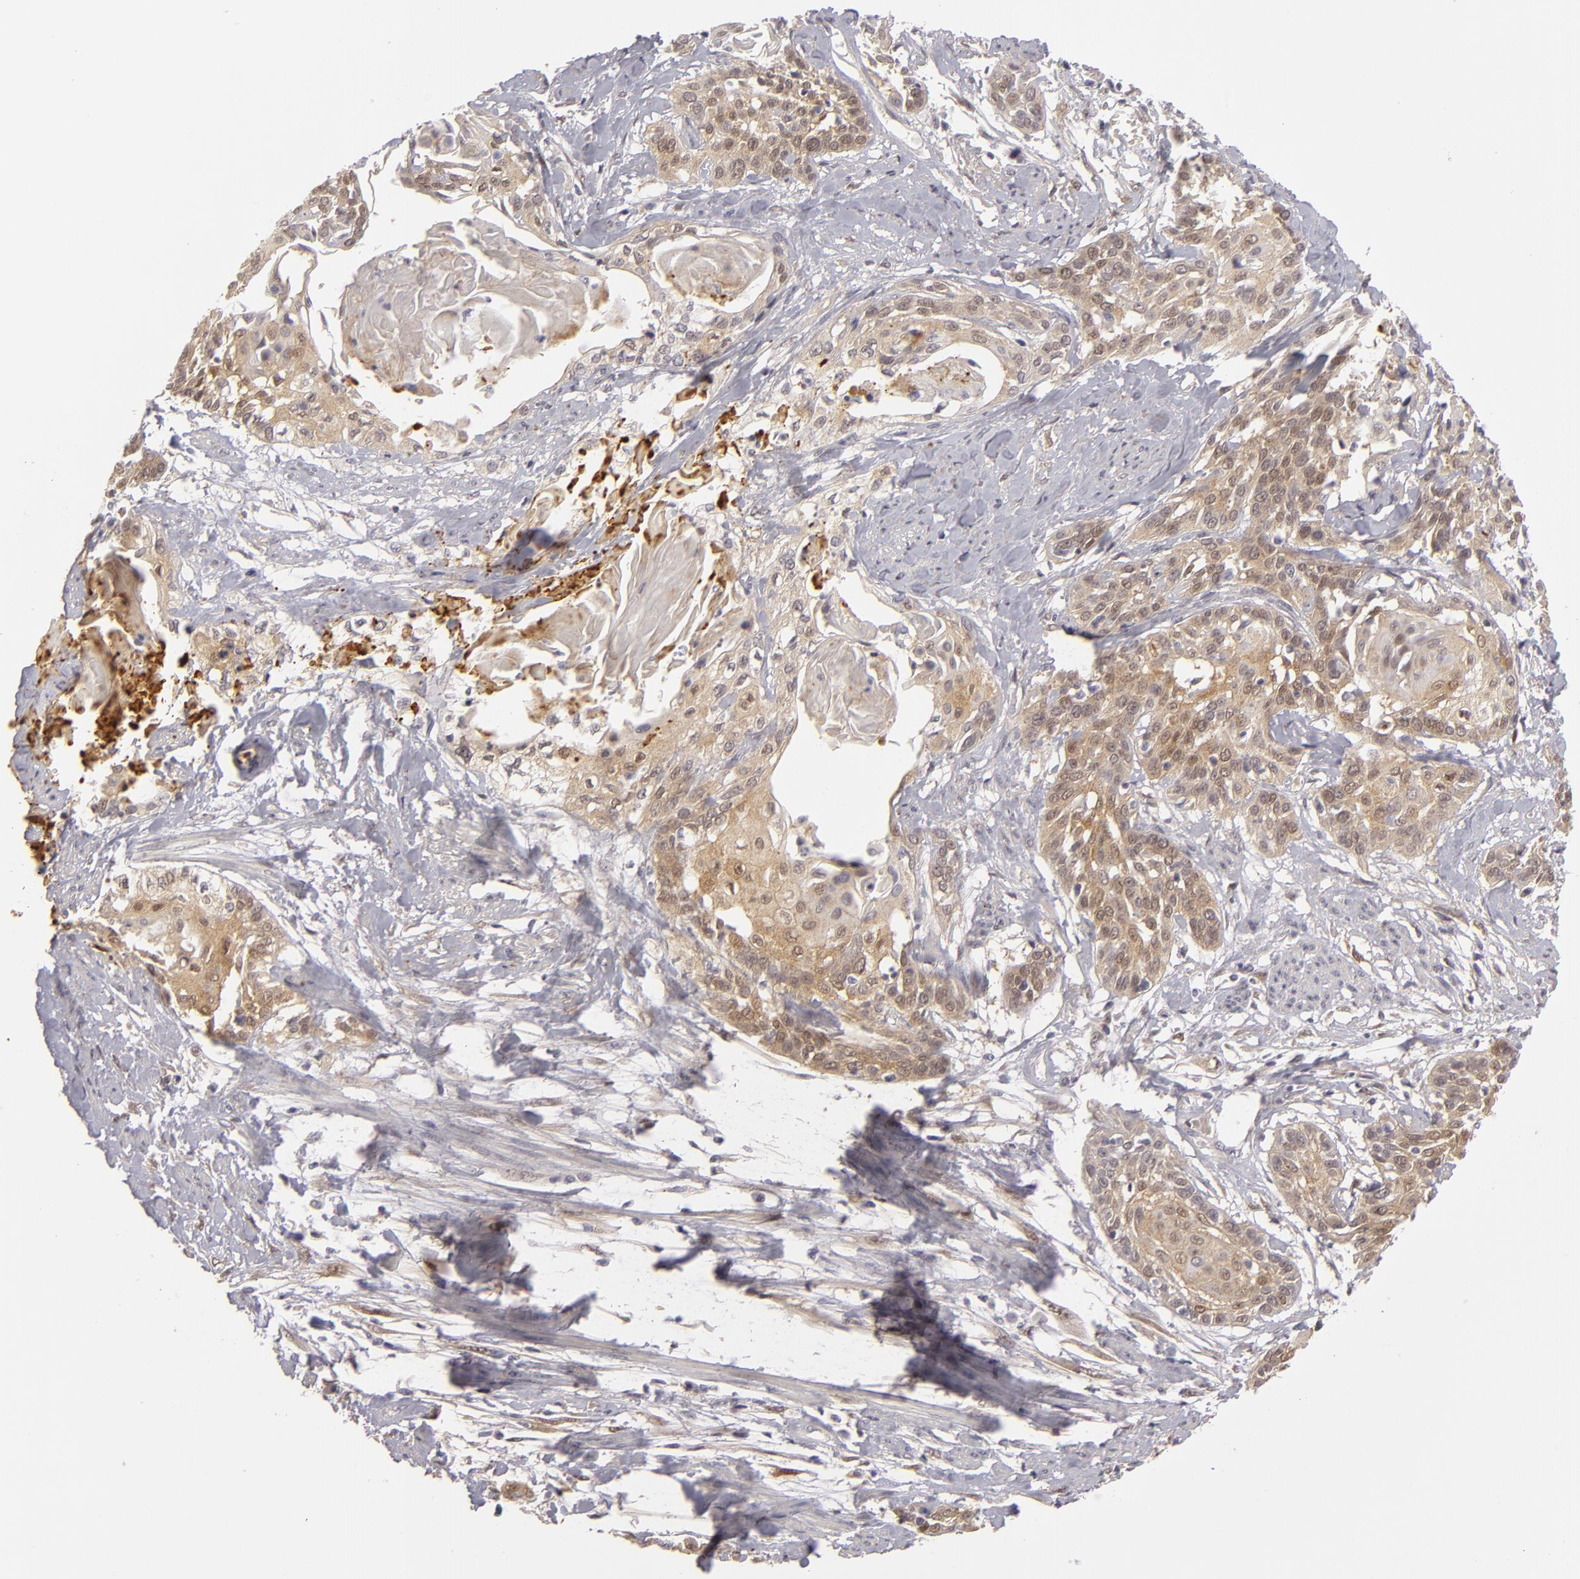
{"staining": {"intensity": "weak", "quantity": ">75%", "location": "cytoplasmic/membranous,nuclear"}, "tissue": "cervical cancer", "cell_type": "Tumor cells", "image_type": "cancer", "snomed": [{"axis": "morphology", "description": "Squamous cell carcinoma, NOS"}, {"axis": "topography", "description": "Cervix"}], "caption": "Immunohistochemistry (DAB) staining of squamous cell carcinoma (cervical) demonstrates weak cytoplasmic/membranous and nuclear protein staining in about >75% of tumor cells.", "gene": "EFS", "patient": {"sex": "female", "age": 57}}